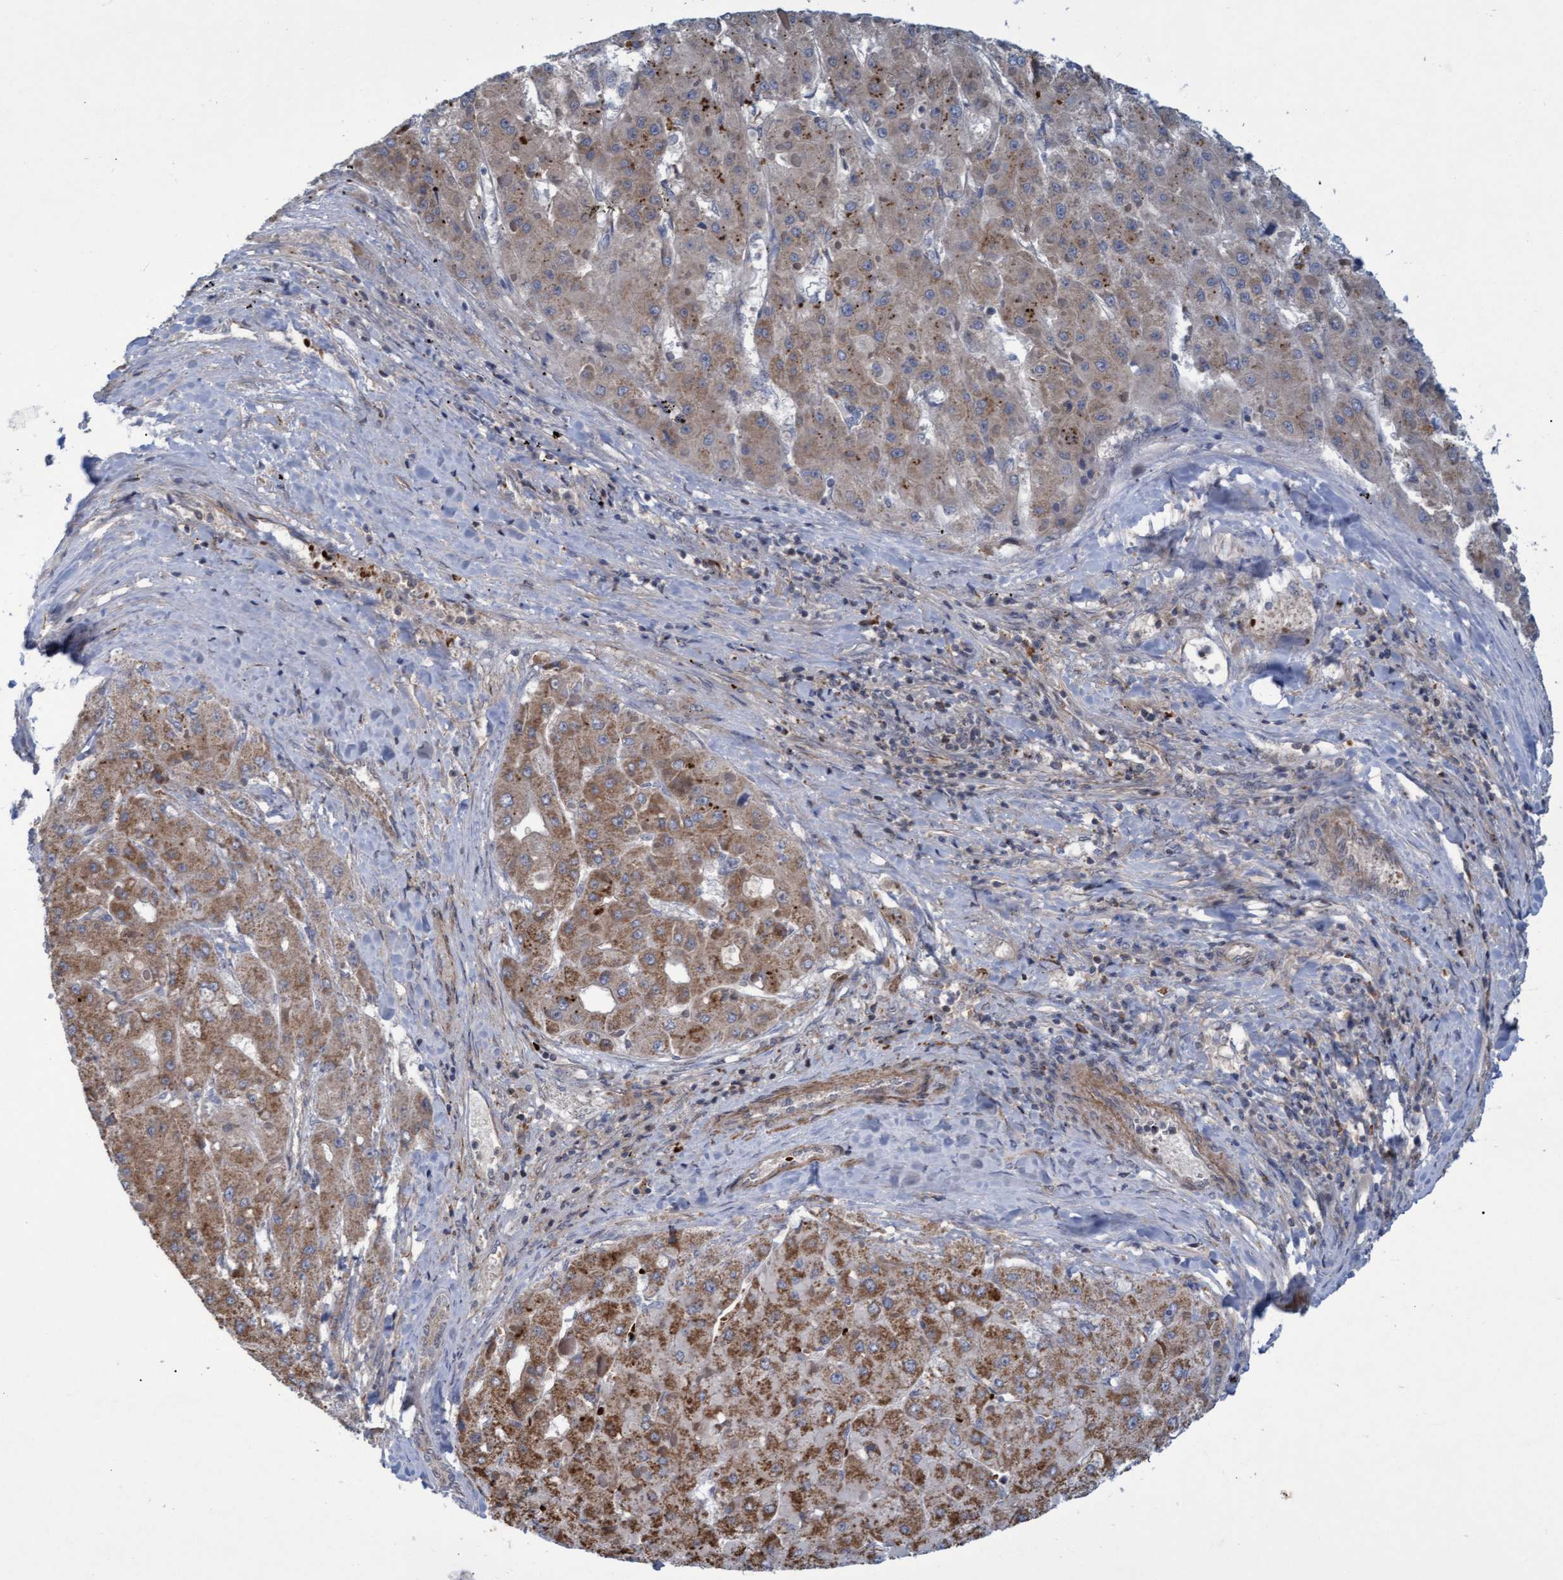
{"staining": {"intensity": "weak", "quantity": ">75%", "location": "cytoplasmic/membranous"}, "tissue": "liver cancer", "cell_type": "Tumor cells", "image_type": "cancer", "snomed": [{"axis": "morphology", "description": "Carcinoma, Hepatocellular, NOS"}, {"axis": "topography", "description": "Liver"}], "caption": "Protein staining shows weak cytoplasmic/membranous staining in approximately >75% of tumor cells in liver cancer (hepatocellular carcinoma). The staining was performed using DAB to visualize the protein expression in brown, while the nuclei were stained in blue with hematoxylin (Magnification: 20x).", "gene": "NAA15", "patient": {"sex": "female", "age": 73}}